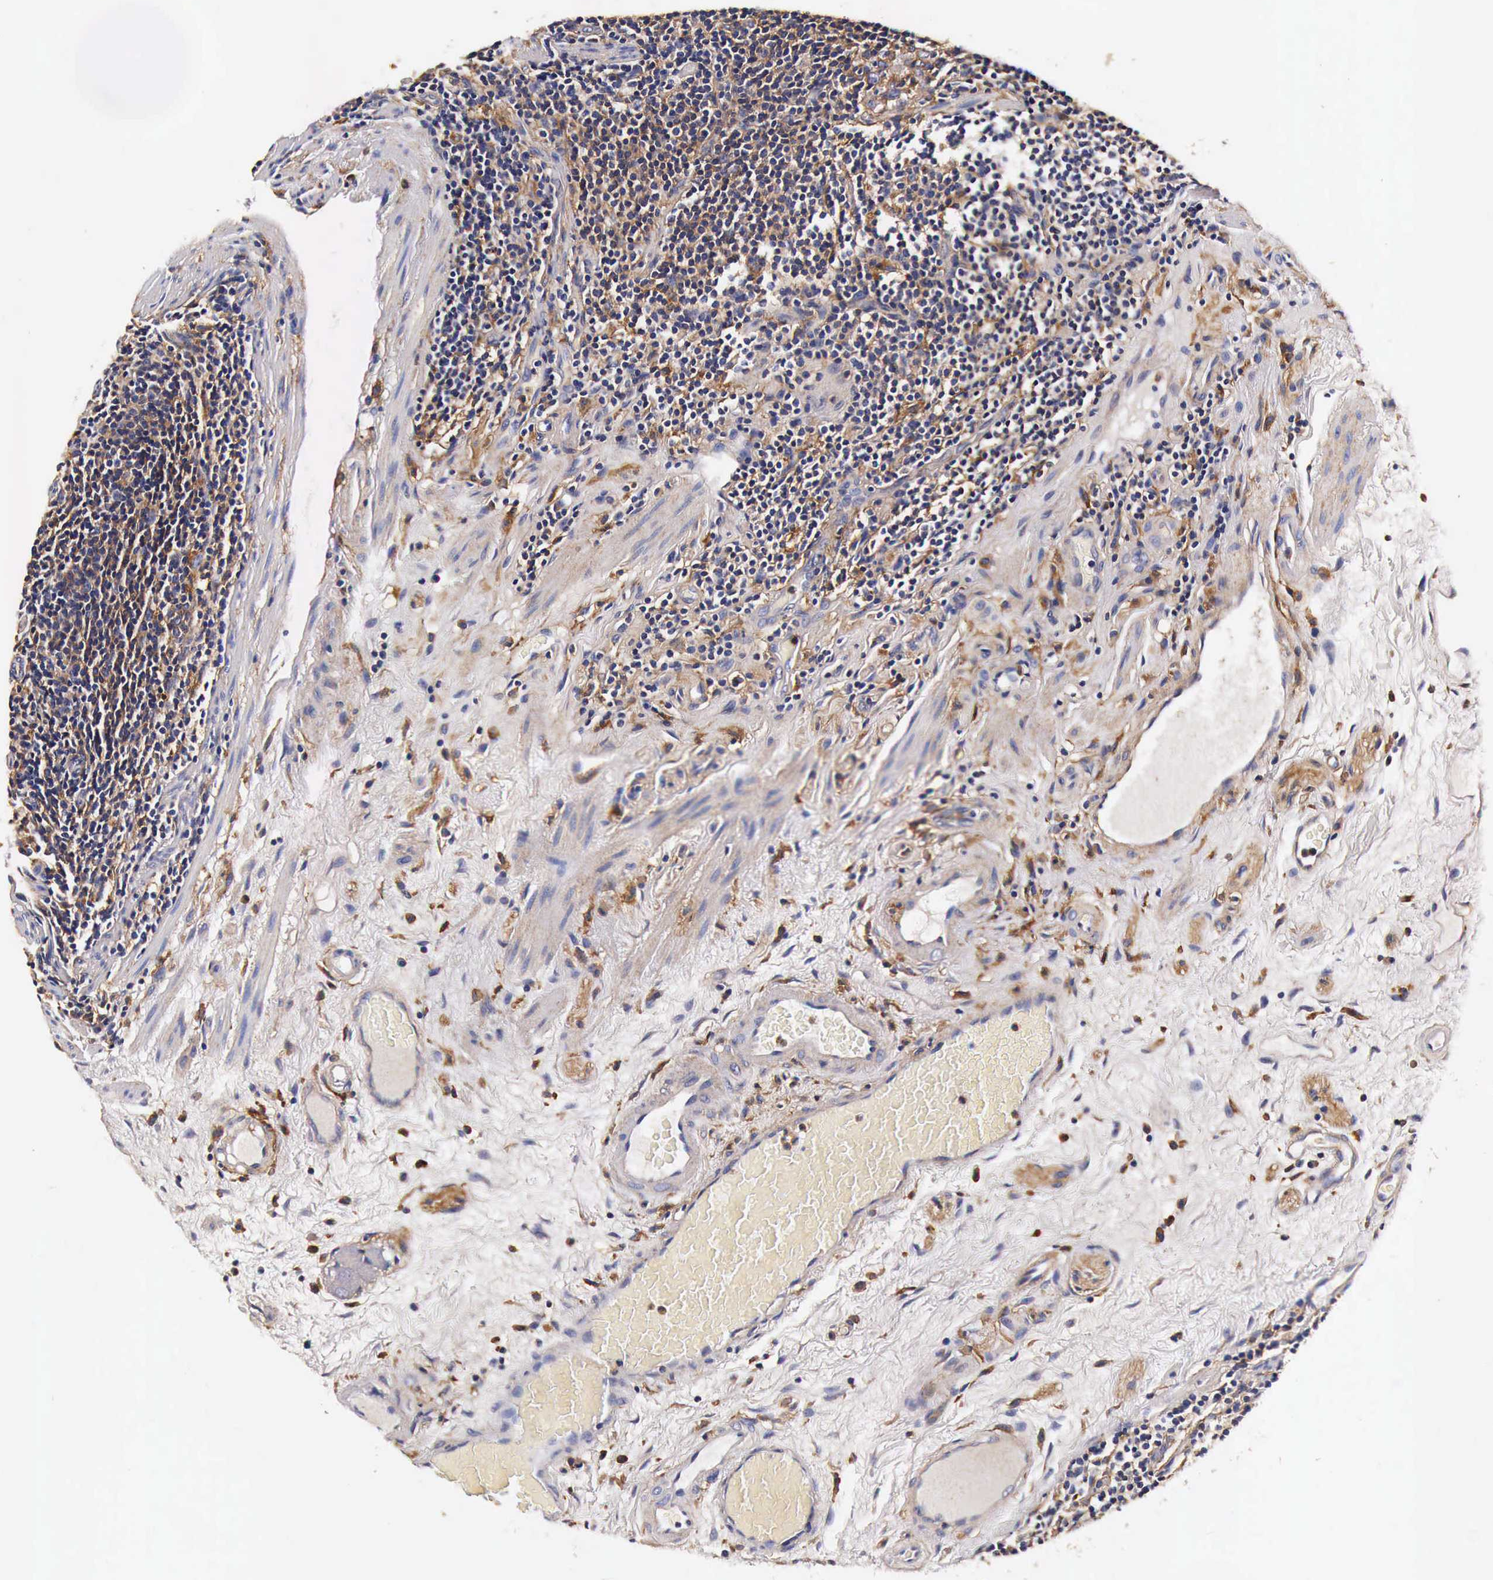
{"staining": {"intensity": "weak", "quantity": "25%-75%", "location": "cytoplasmic/membranous"}, "tissue": "colon", "cell_type": "Endothelial cells", "image_type": "normal", "snomed": [{"axis": "morphology", "description": "Normal tissue, NOS"}, {"axis": "topography", "description": "Colon"}], "caption": "An immunohistochemistry (IHC) micrograph of unremarkable tissue is shown. Protein staining in brown labels weak cytoplasmic/membranous positivity in colon within endothelial cells.", "gene": "RP2", "patient": {"sex": "male", "age": 1}}